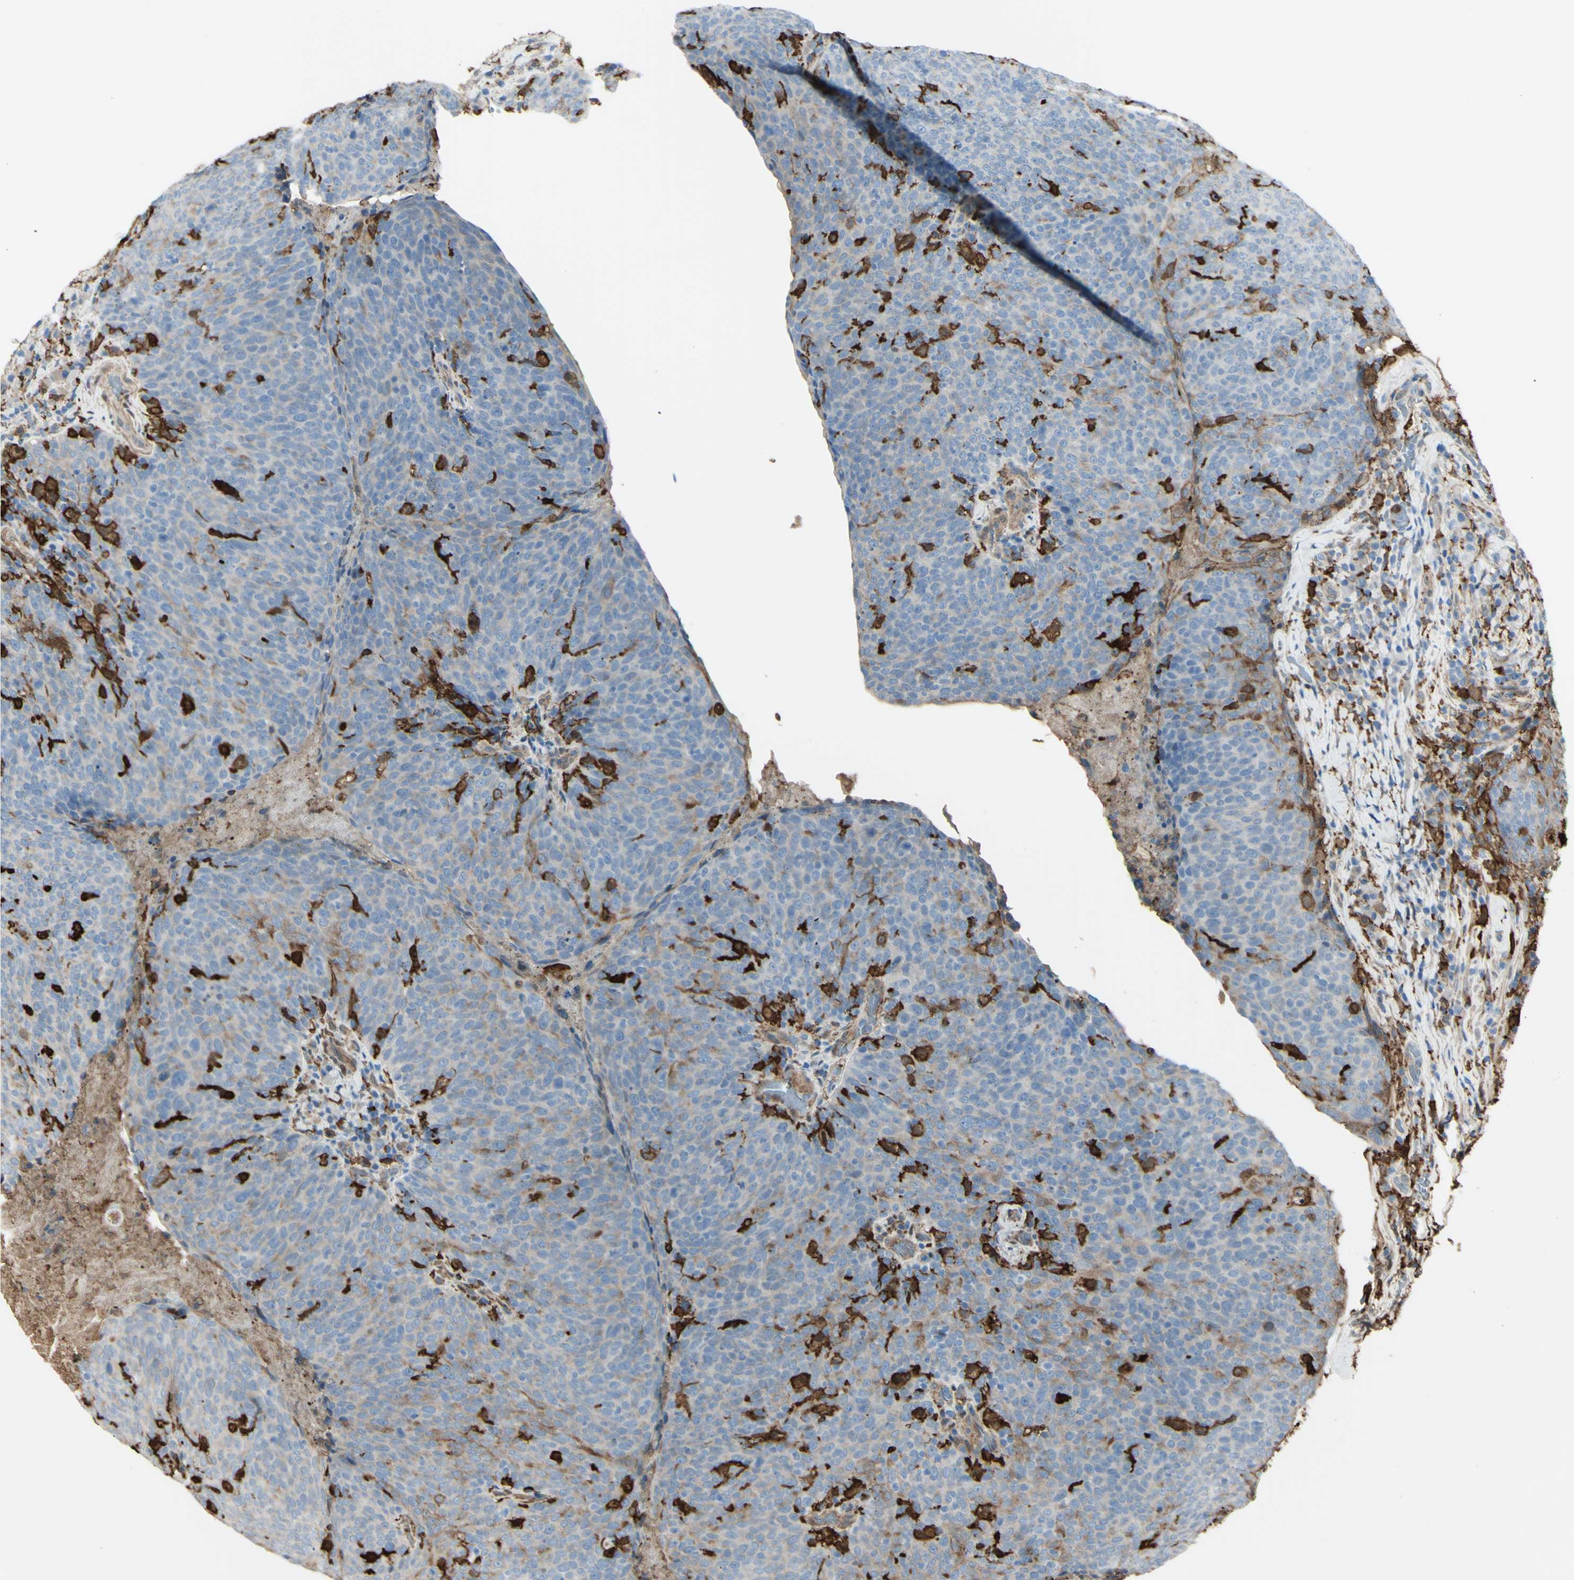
{"staining": {"intensity": "negative", "quantity": "none", "location": "none"}, "tissue": "head and neck cancer", "cell_type": "Tumor cells", "image_type": "cancer", "snomed": [{"axis": "morphology", "description": "Squamous cell carcinoma, NOS"}, {"axis": "morphology", "description": "Squamous cell carcinoma, metastatic, NOS"}, {"axis": "topography", "description": "Lymph node"}, {"axis": "topography", "description": "Head-Neck"}], "caption": "Immunohistochemistry (IHC) histopathology image of human head and neck cancer stained for a protein (brown), which demonstrates no positivity in tumor cells.", "gene": "GSN", "patient": {"sex": "male", "age": 62}}